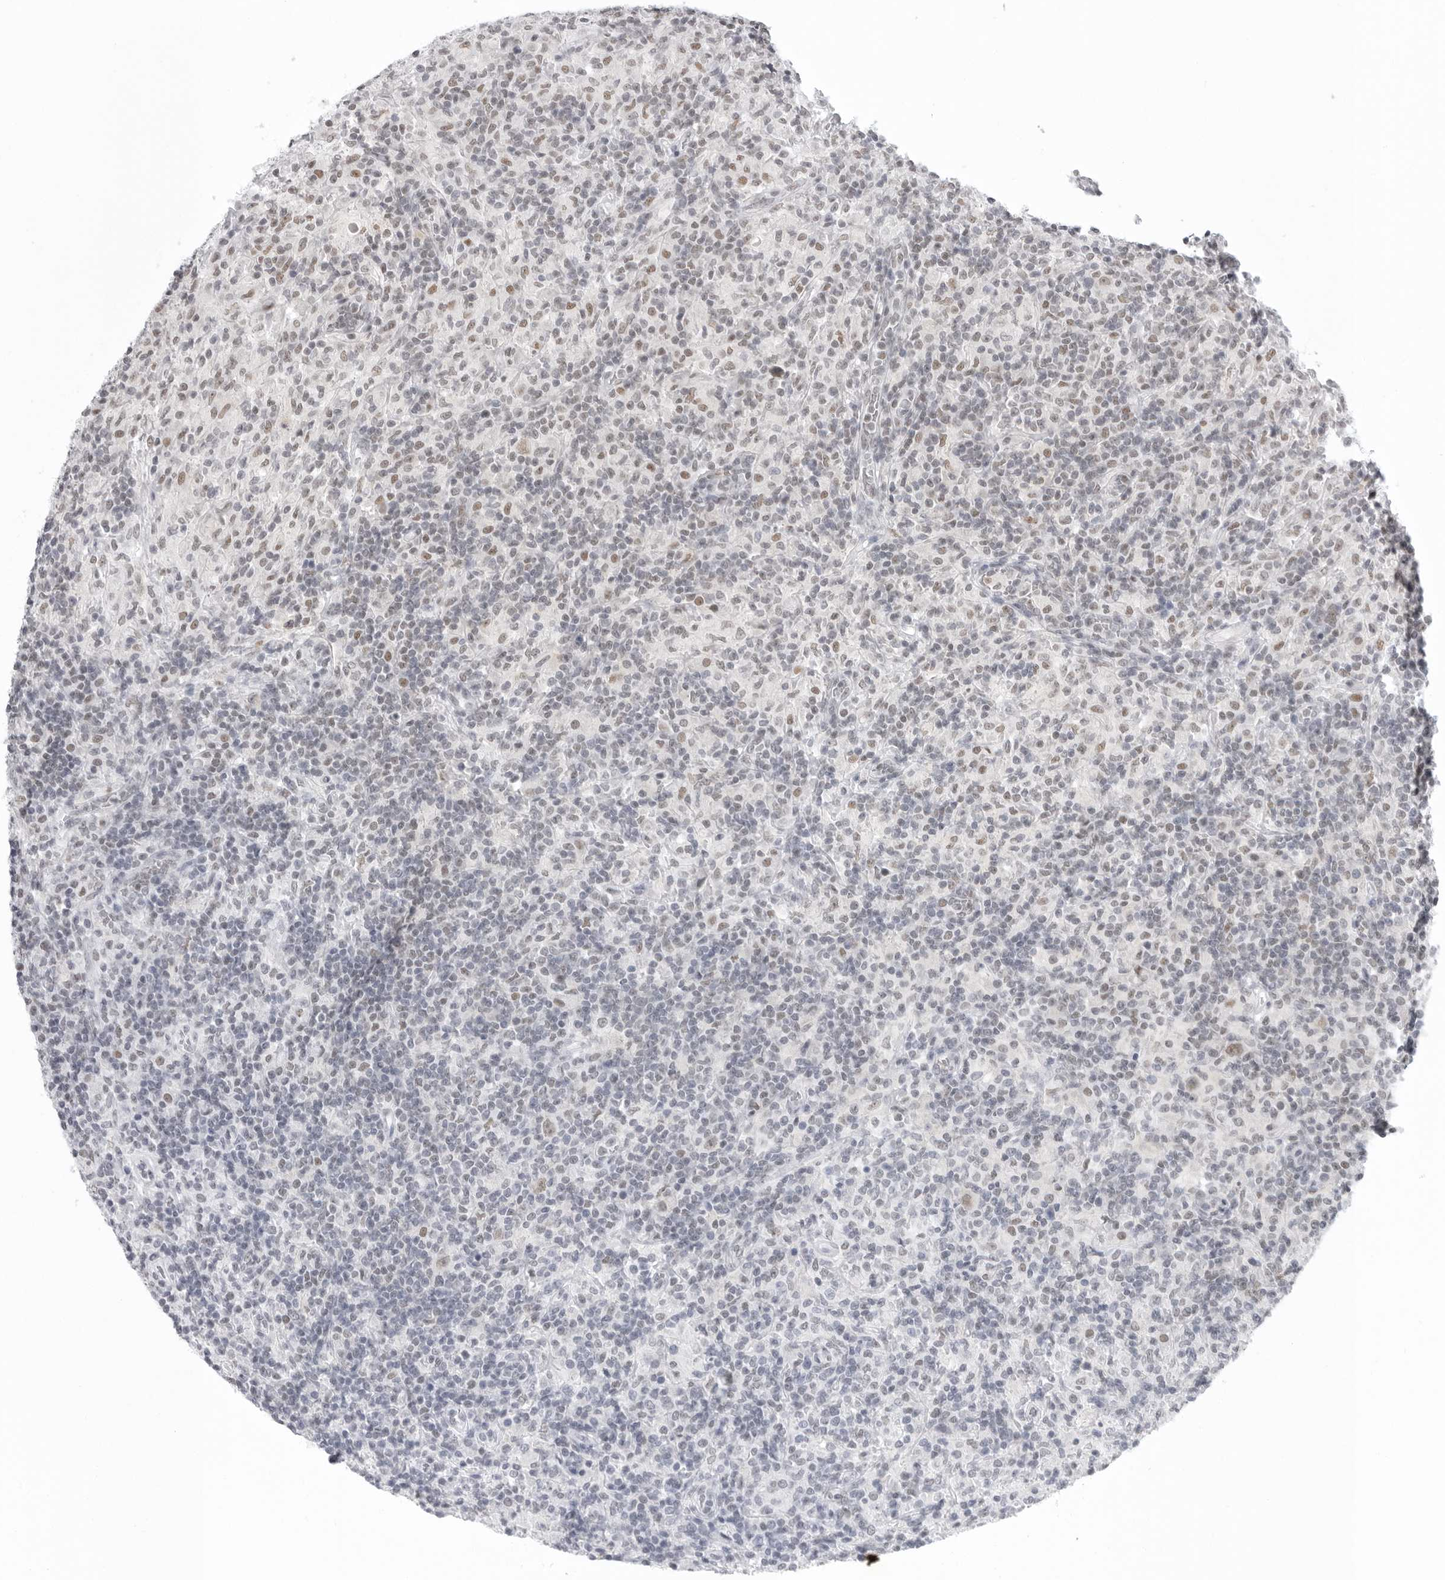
{"staining": {"intensity": "weak", "quantity": "25%-75%", "location": "nuclear"}, "tissue": "lymphoma", "cell_type": "Tumor cells", "image_type": "cancer", "snomed": [{"axis": "morphology", "description": "Hodgkin's disease, NOS"}, {"axis": "topography", "description": "Lymph node"}], "caption": "Approximately 25%-75% of tumor cells in human lymphoma demonstrate weak nuclear protein positivity as visualized by brown immunohistochemical staining.", "gene": "RPA2", "patient": {"sex": "male", "age": 70}}